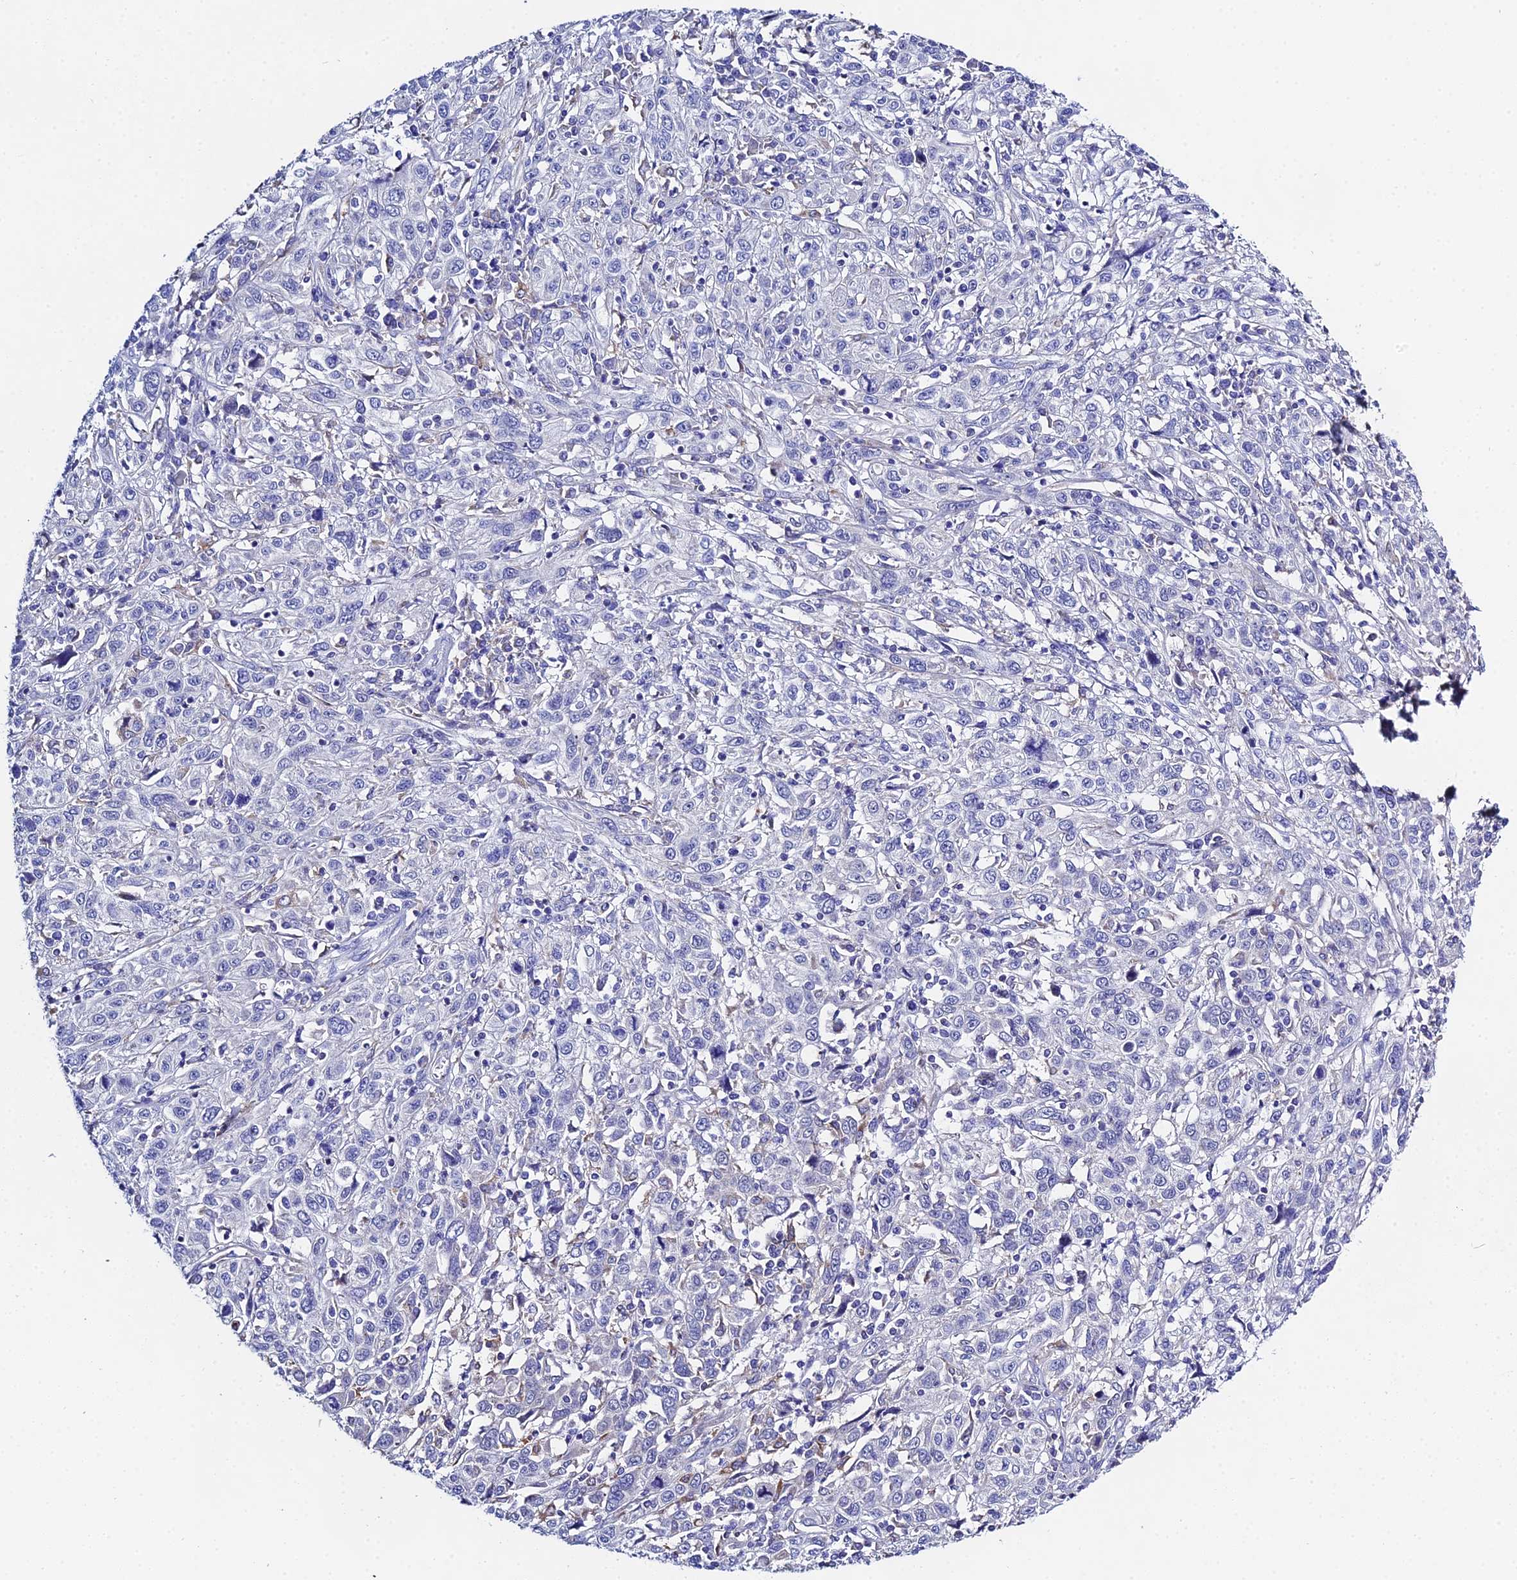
{"staining": {"intensity": "negative", "quantity": "none", "location": "none"}, "tissue": "cervical cancer", "cell_type": "Tumor cells", "image_type": "cancer", "snomed": [{"axis": "morphology", "description": "Squamous cell carcinoma, NOS"}, {"axis": "topography", "description": "Cervix"}], "caption": "DAB immunohistochemical staining of human cervical cancer (squamous cell carcinoma) reveals no significant expression in tumor cells.", "gene": "PPP2R2C", "patient": {"sex": "female", "age": 46}}